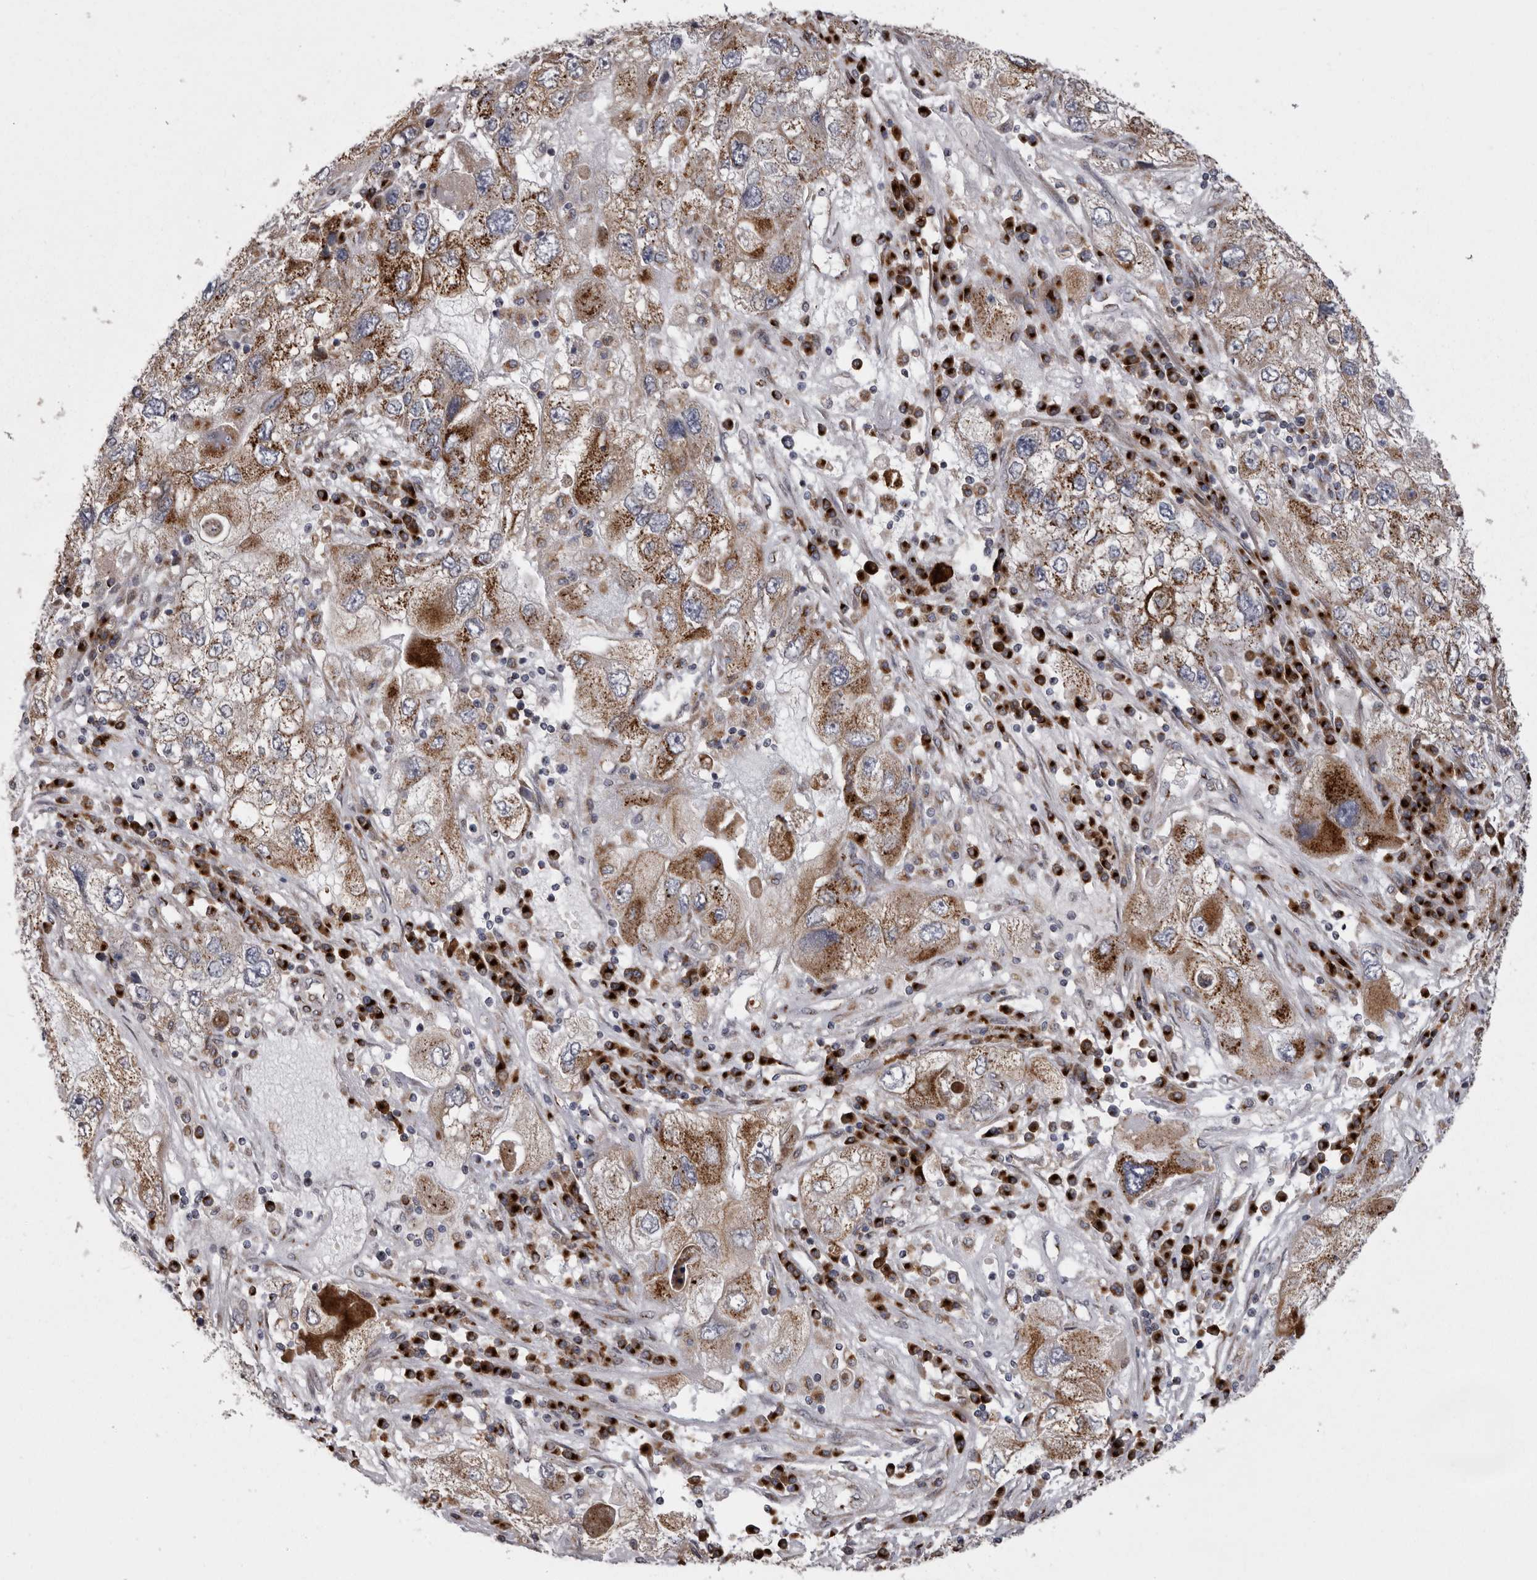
{"staining": {"intensity": "moderate", "quantity": ">75%", "location": "cytoplasmic/membranous"}, "tissue": "endometrial cancer", "cell_type": "Tumor cells", "image_type": "cancer", "snomed": [{"axis": "morphology", "description": "Adenocarcinoma, NOS"}, {"axis": "topography", "description": "Endometrium"}], "caption": "Human endometrial cancer (adenocarcinoma) stained with a protein marker reveals moderate staining in tumor cells.", "gene": "WDR47", "patient": {"sex": "female", "age": 49}}